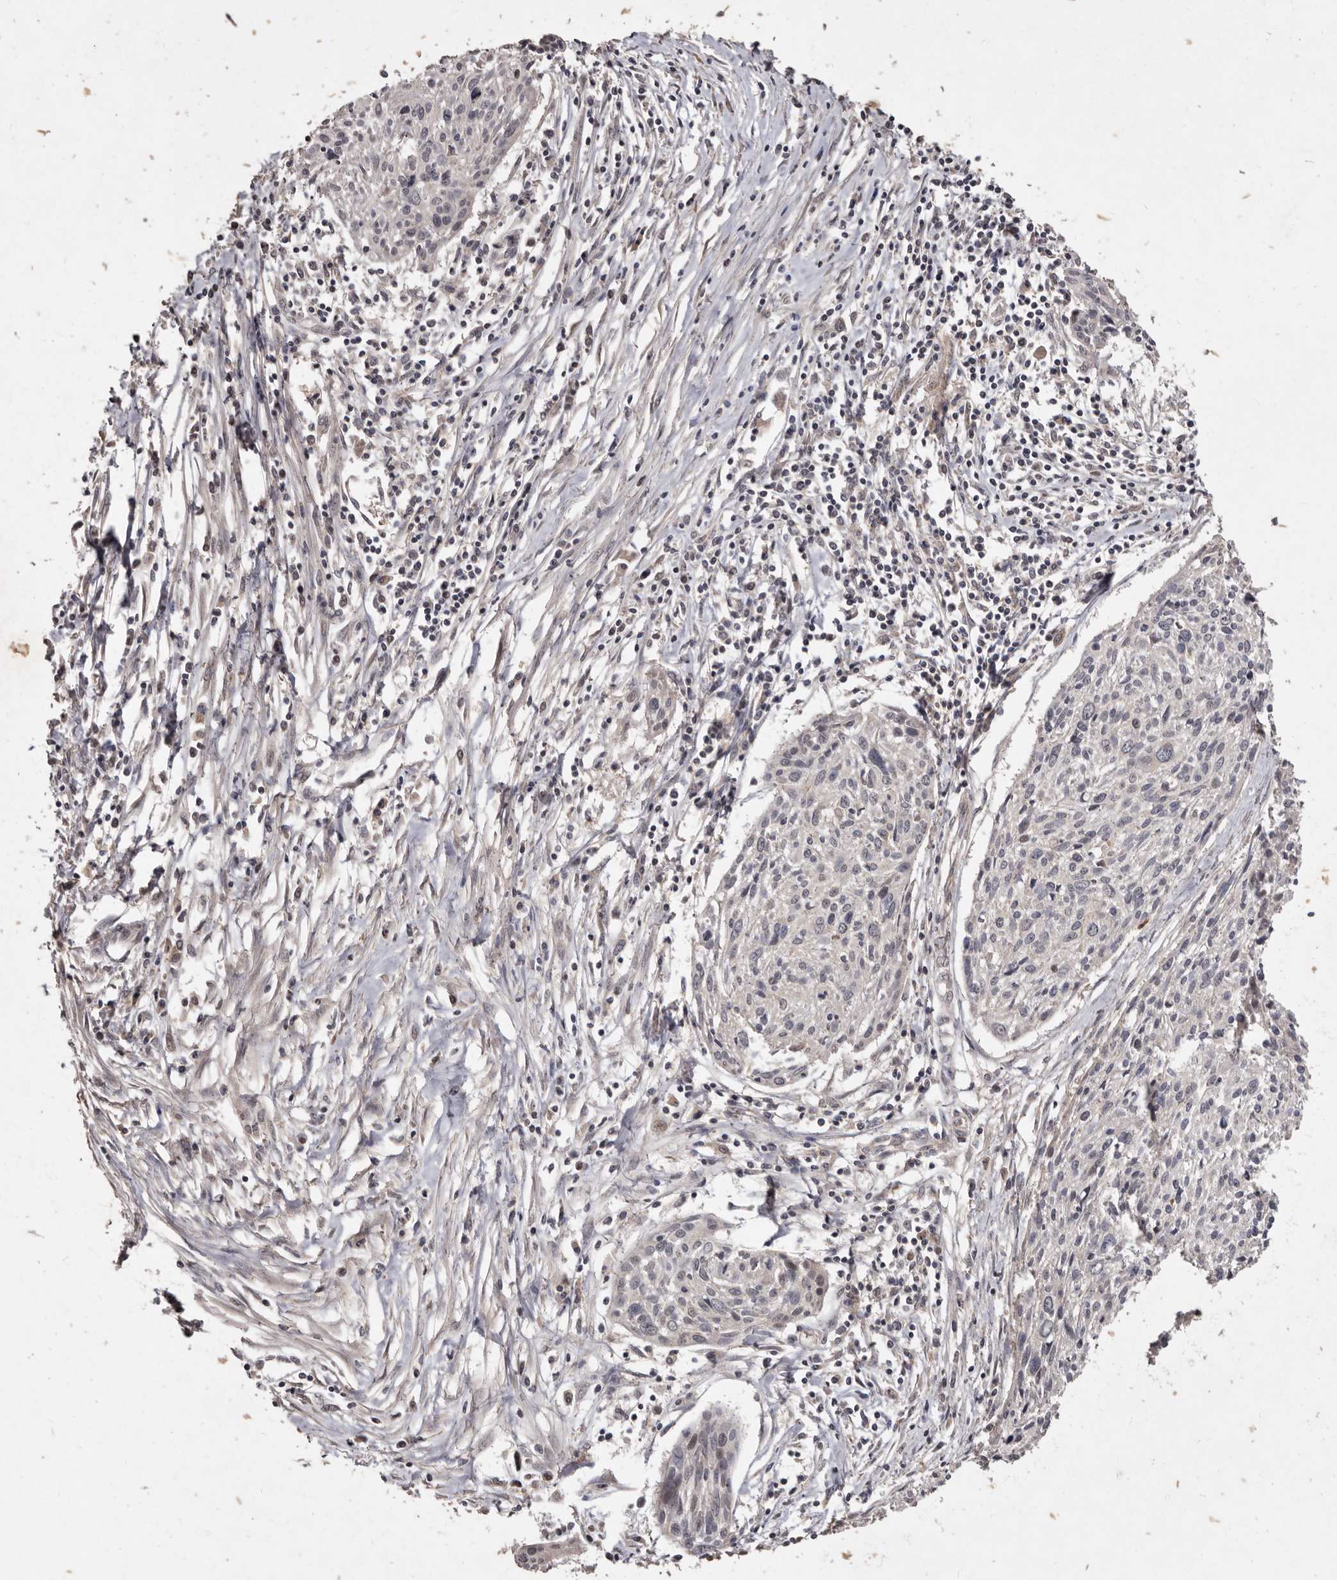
{"staining": {"intensity": "negative", "quantity": "none", "location": "none"}, "tissue": "cervical cancer", "cell_type": "Tumor cells", "image_type": "cancer", "snomed": [{"axis": "morphology", "description": "Squamous cell carcinoma, NOS"}, {"axis": "topography", "description": "Cervix"}], "caption": "This is a photomicrograph of immunohistochemistry (IHC) staining of cervical cancer, which shows no expression in tumor cells.", "gene": "FLAD1", "patient": {"sex": "female", "age": 51}}